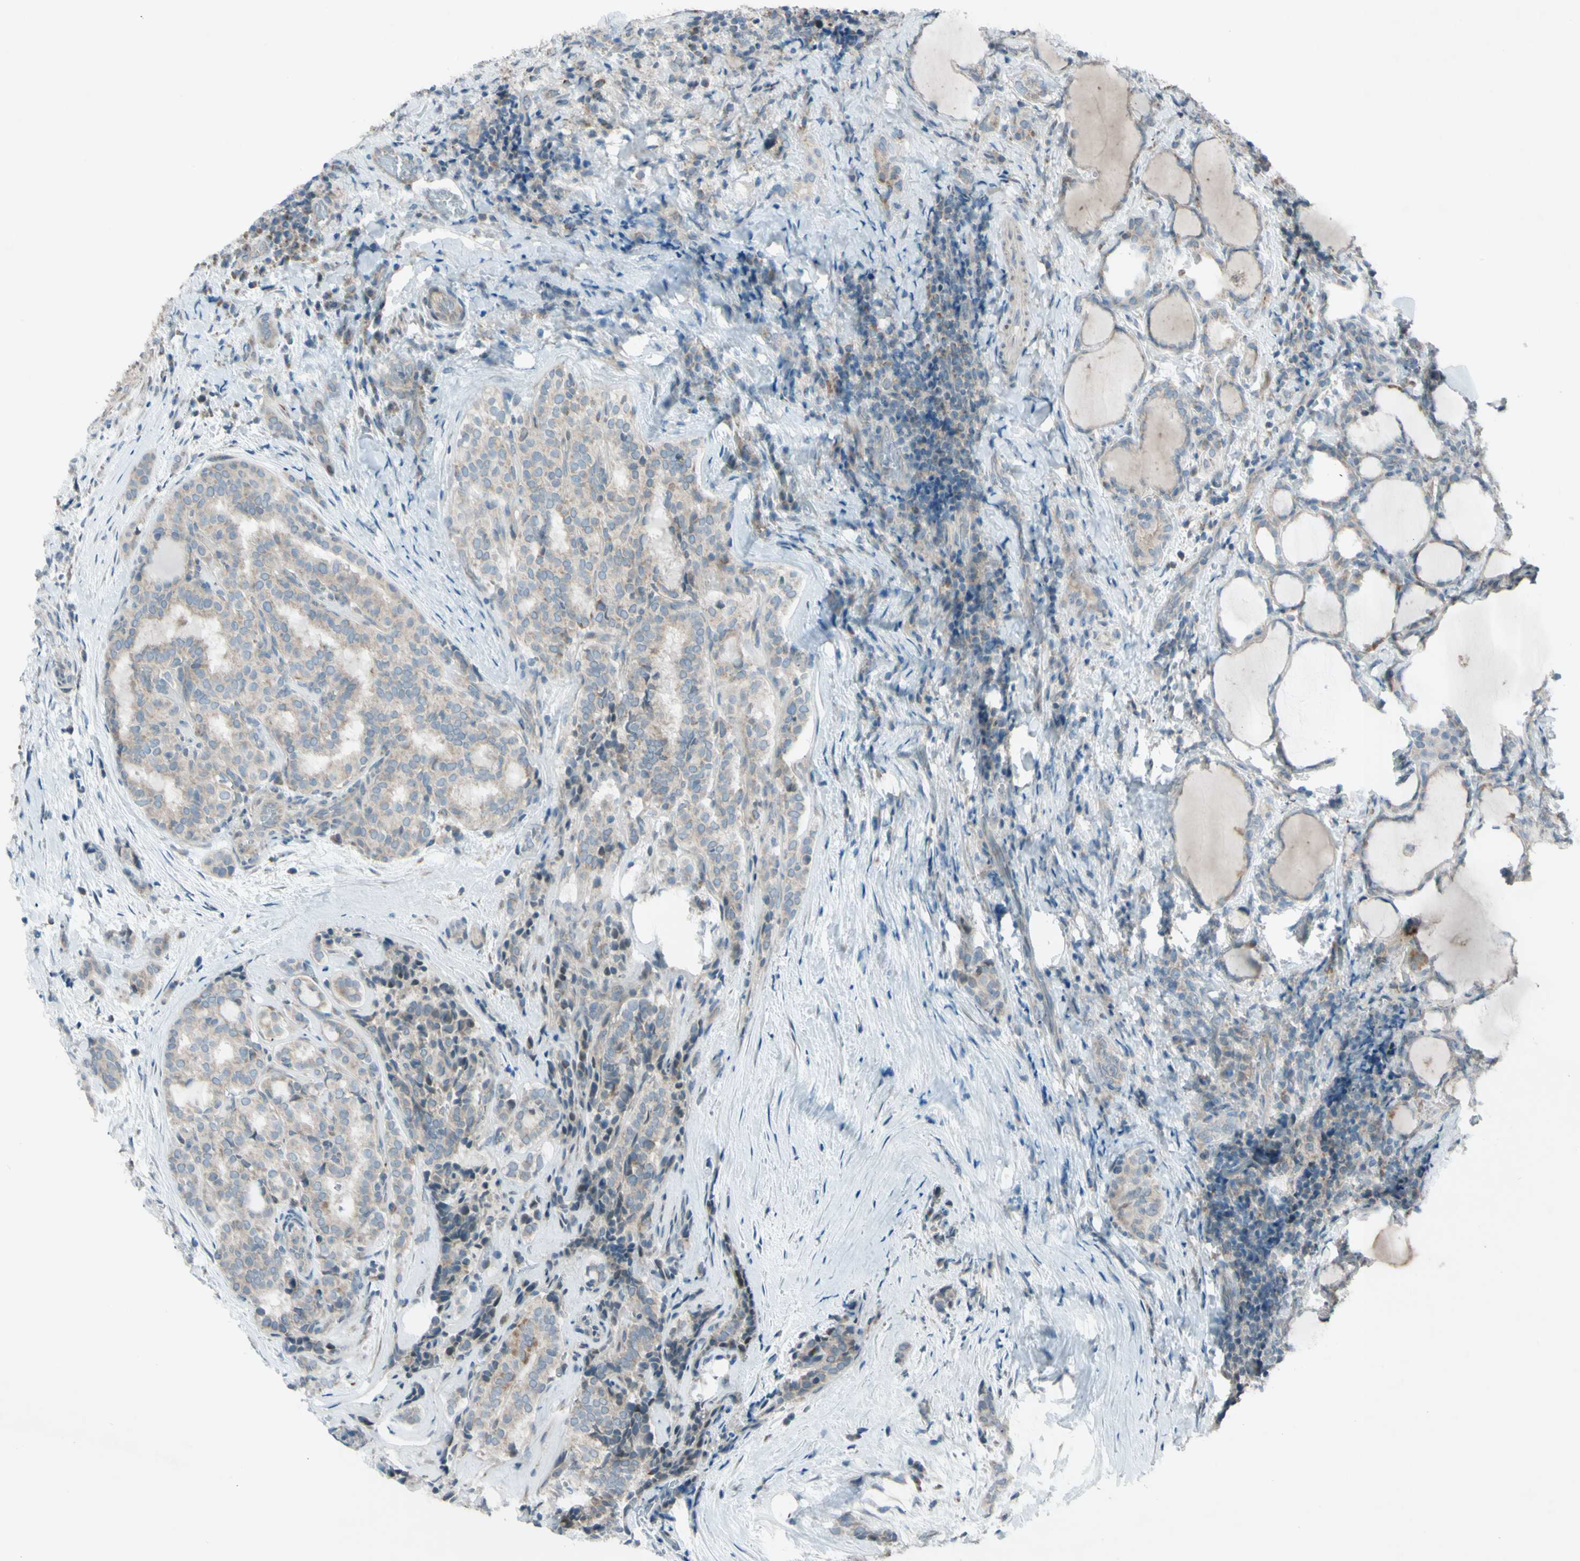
{"staining": {"intensity": "weak", "quantity": "<25%", "location": "cytoplasmic/membranous"}, "tissue": "thyroid cancer", "cell_type": "Tumor cells", "image_type": "cancer", "snomed": [{"axis": "morphology", "description": "Normal tissue, NOS"}, {"axis": "morphology", "description": "Papillary adenocarcinoma, NOS"}, {"axis": "topography", "description": "Thyroid gland"}], "caption": "Immunohistochemistry of thyroid cancer (papillary adenocarcinoma) exhibits no positivity in tumor cells. (Brightfield microscopy of DAB immunohistochemistry (IHC) at high magnification).", "gene": "ACOT8", "patient": {"sex": "female", "age": 30}}